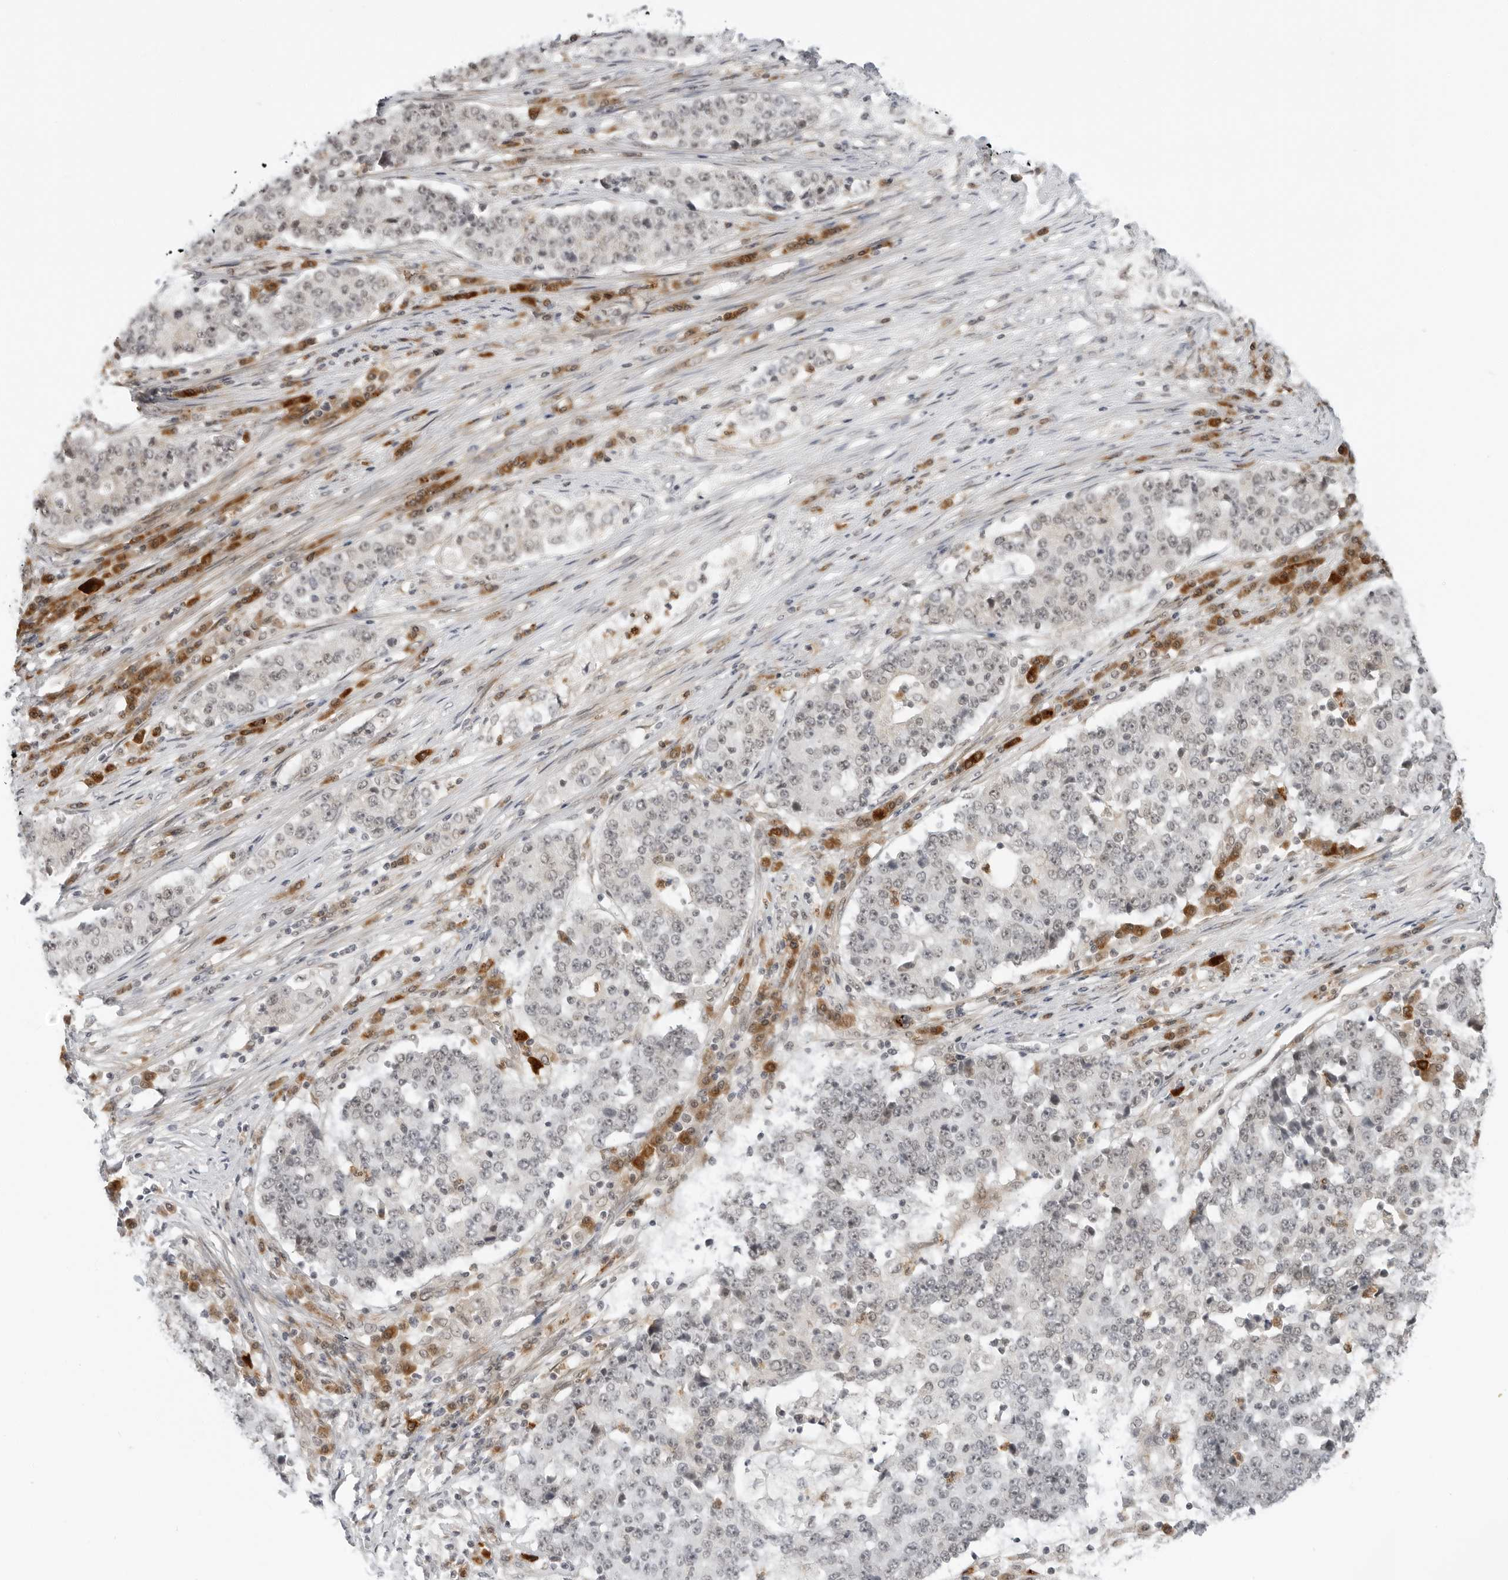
{"staining": {"intensity": "negative", "quantity": "none", "location": "none"}, "tissue": "stomach cancer", "cell_type": "Tumor cells", "image_type": "cancer", "snomed": [{"axis": "morphology", "description": "Adenocarcinoma, NOS"}, {"axis": "topography", "description": "Stomach"}], "caption": "This image is of stomach cancer stained with immunohistochemistry (IHC) to label a protein in brown with the nuclei are counter-stained blue. There is no positivity in tumor cells.", "gene": "SUGCT", "patient": {"sex": "male", "age": 59}}